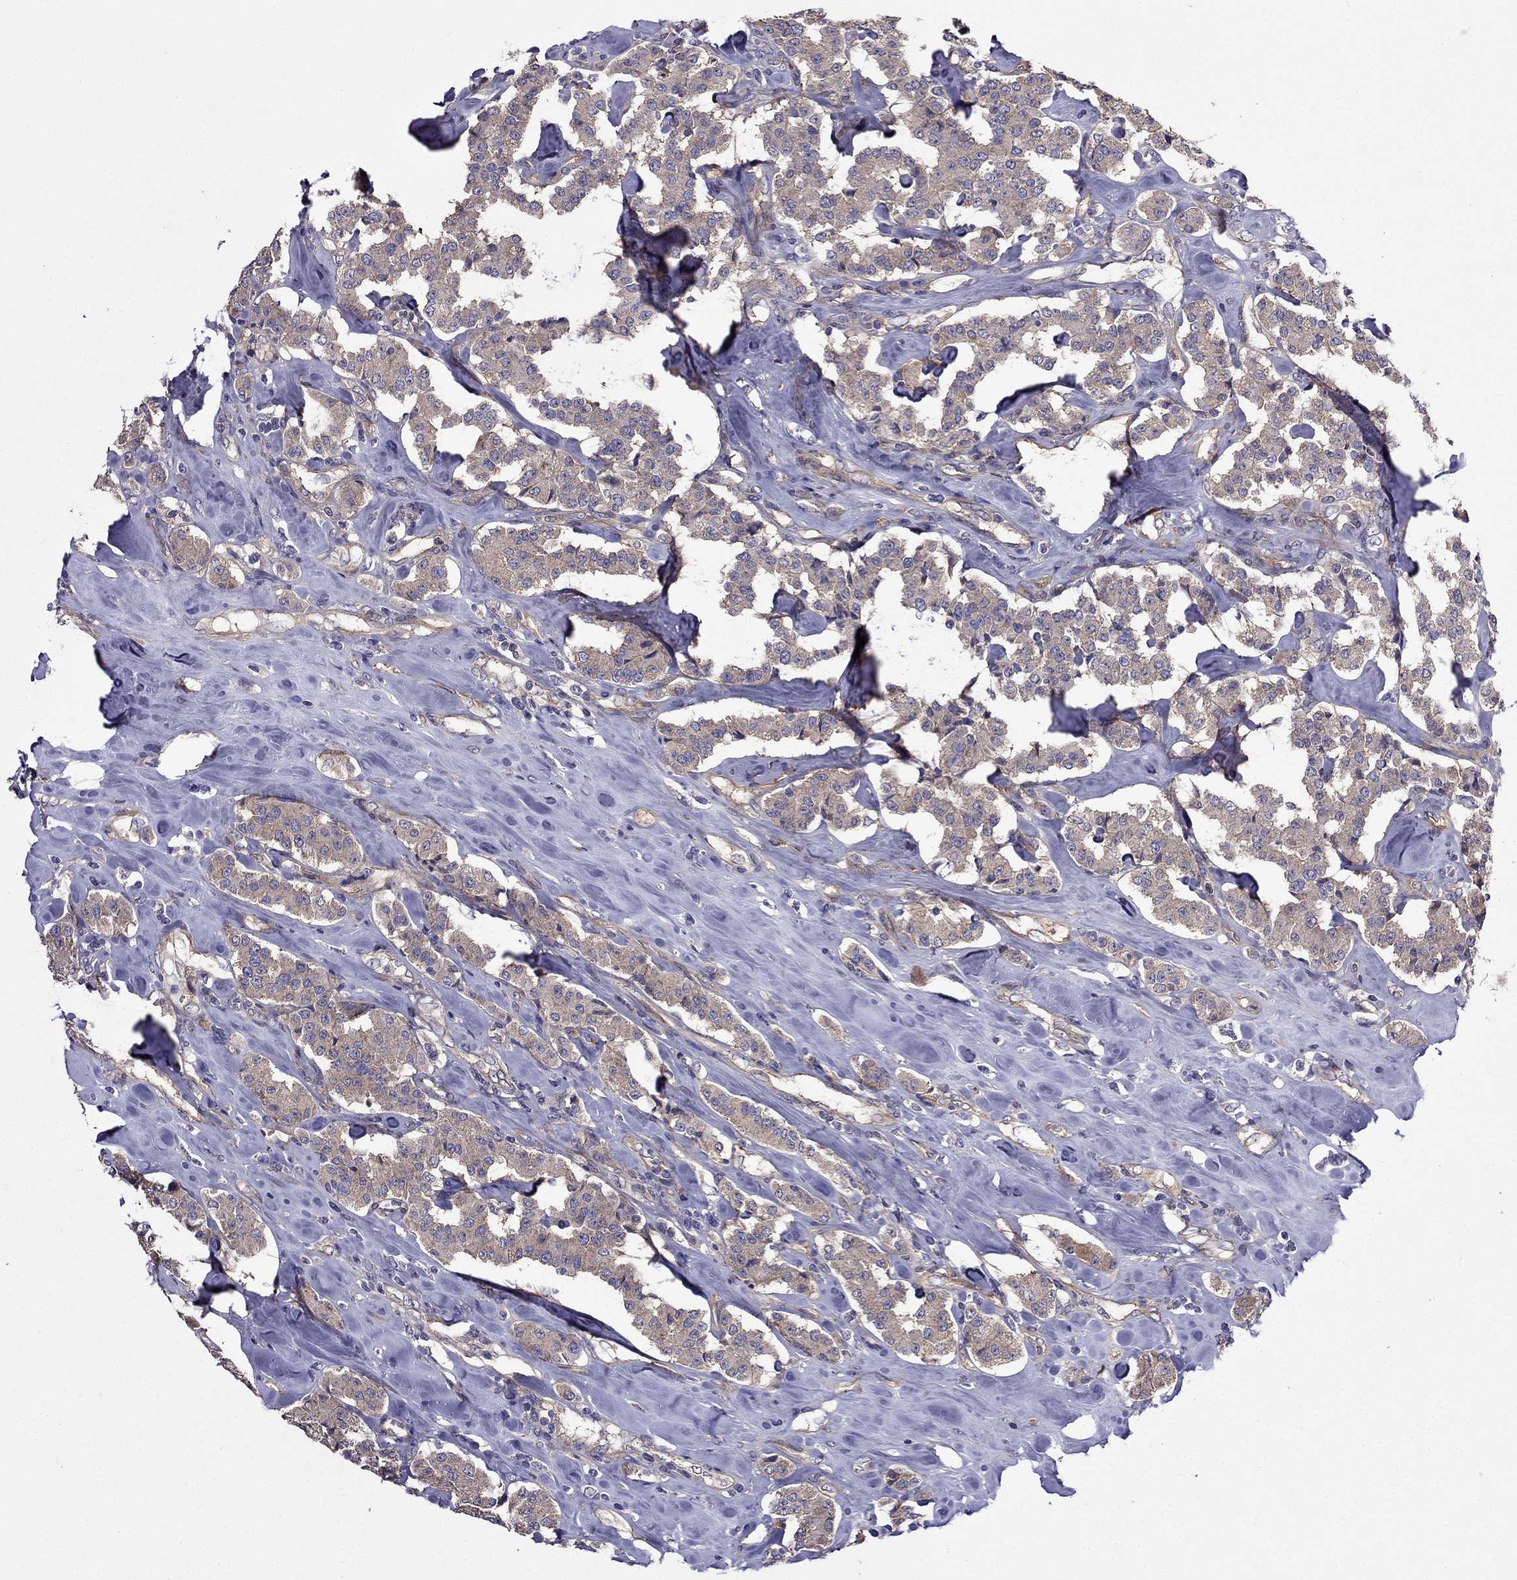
{"staining": {"intensity": "weak", "quantity": ">75%", "location": "cytoplasmic/membranous"}, "tissue": "carcinoid", "cell_type": "Tumor cells", "image_type": "cancer", "snomed": [{"axis": "morphology", "description": "Carcinoid, malignant, NOS"}, {"axis": "topography", "description": "Pancreas"}], "caption": "A low amount of weak cytoplasmic/membranous expression is seen in about >75% of tumor cells in carcinoid tissue. Ihc stains the protein in brown and the nuclei are stained blue.", "gene": "ITGB1", "patient": {"sex": "male", "age": 41}}